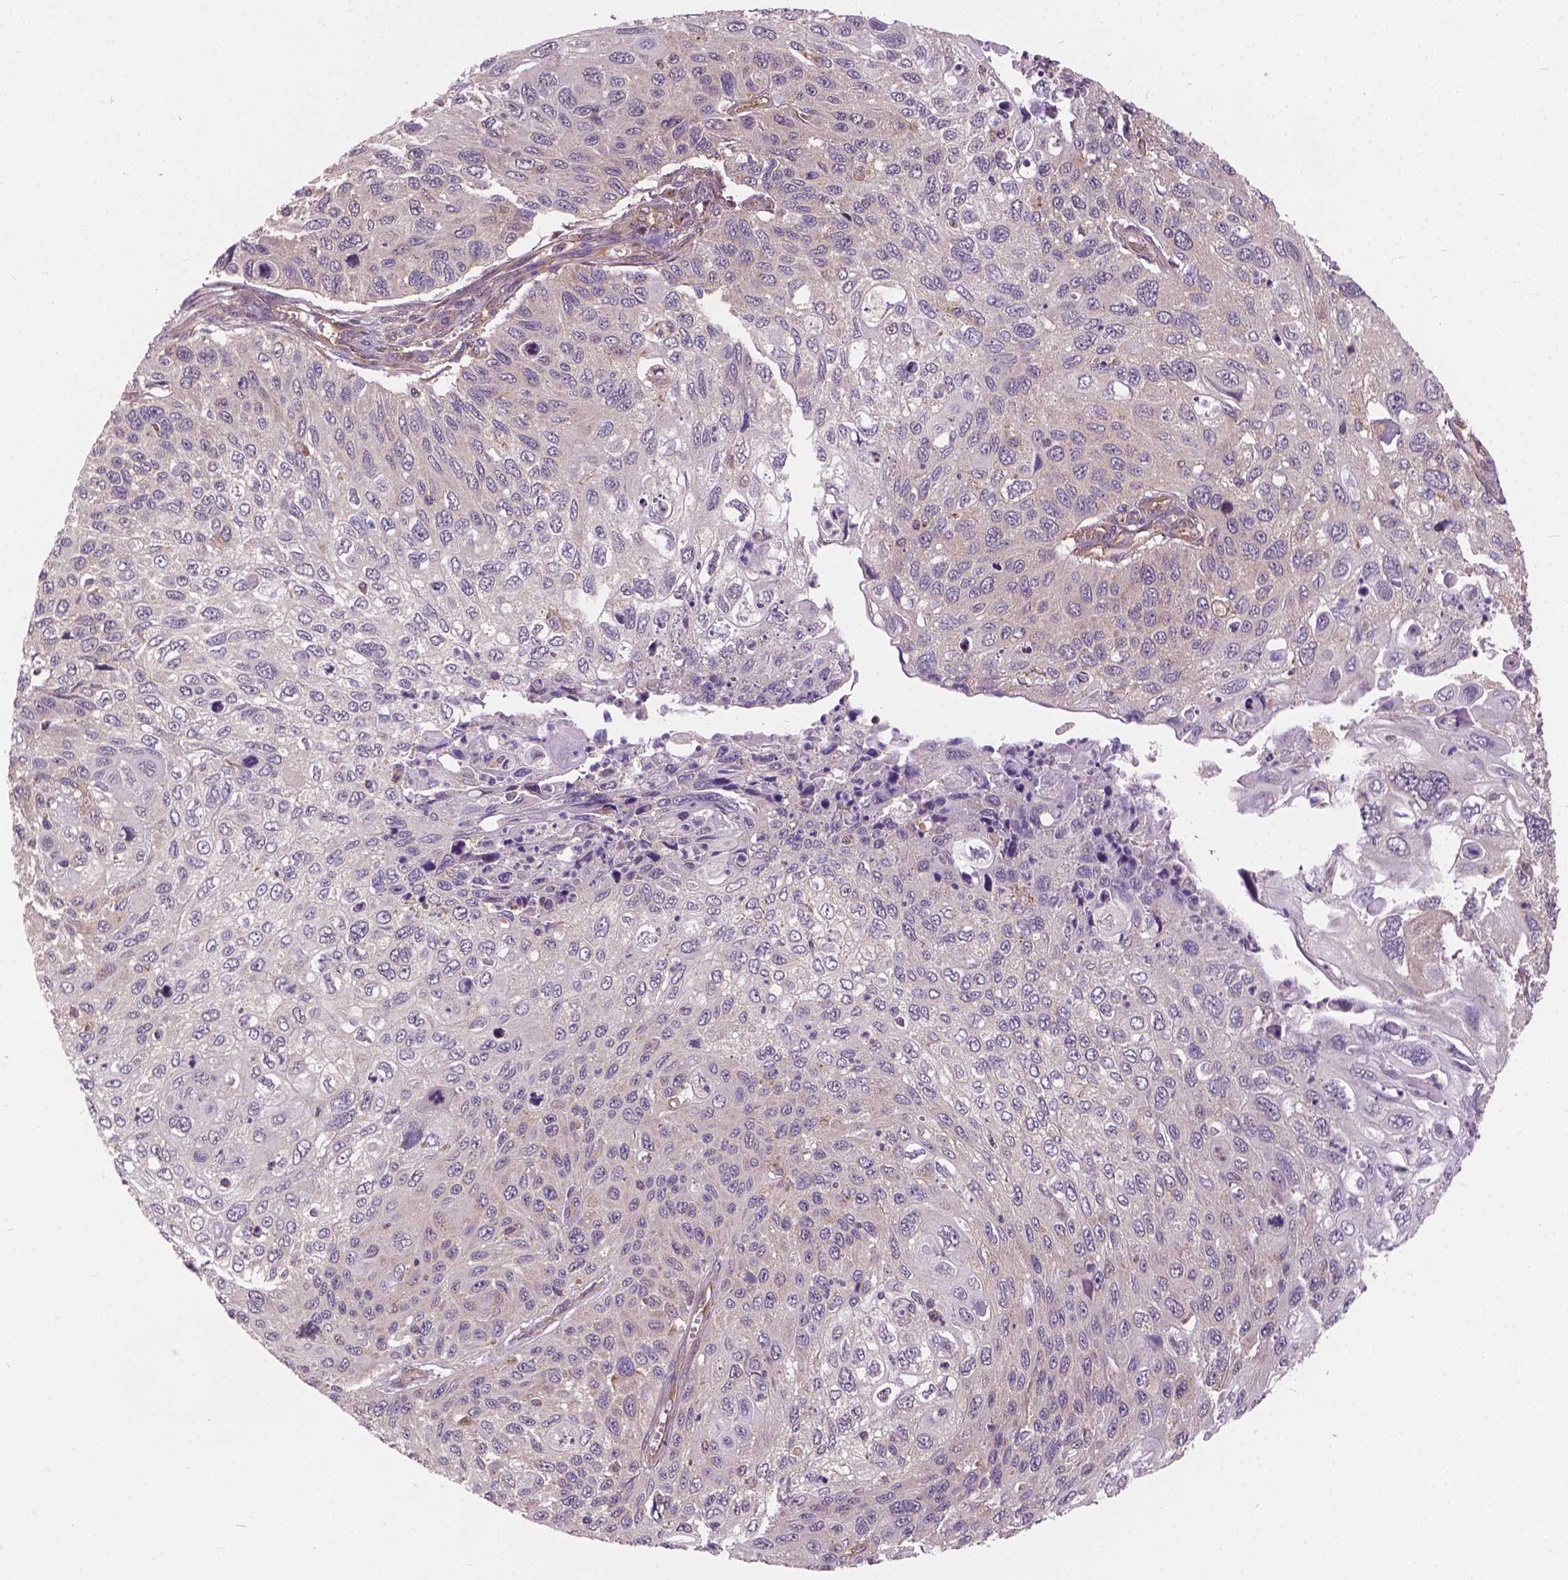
{"staining": {"intensity": "negative", "quantity": "none", "location": "none"}, "tissue": "cervical cancer", "cell_type": "Tumor cells", "image_type": "cancer", "snomed": [{"axis": "morphology", "description": "Squamous cell carcinoma, NOS"}, {"axis": "topography", "description": "Cervix"}], "caption": "IHC of cervical cancer reveals no expression in tumor cells.", "gene": "MZT1", "patient": {"sex": "female", "age": 70}}